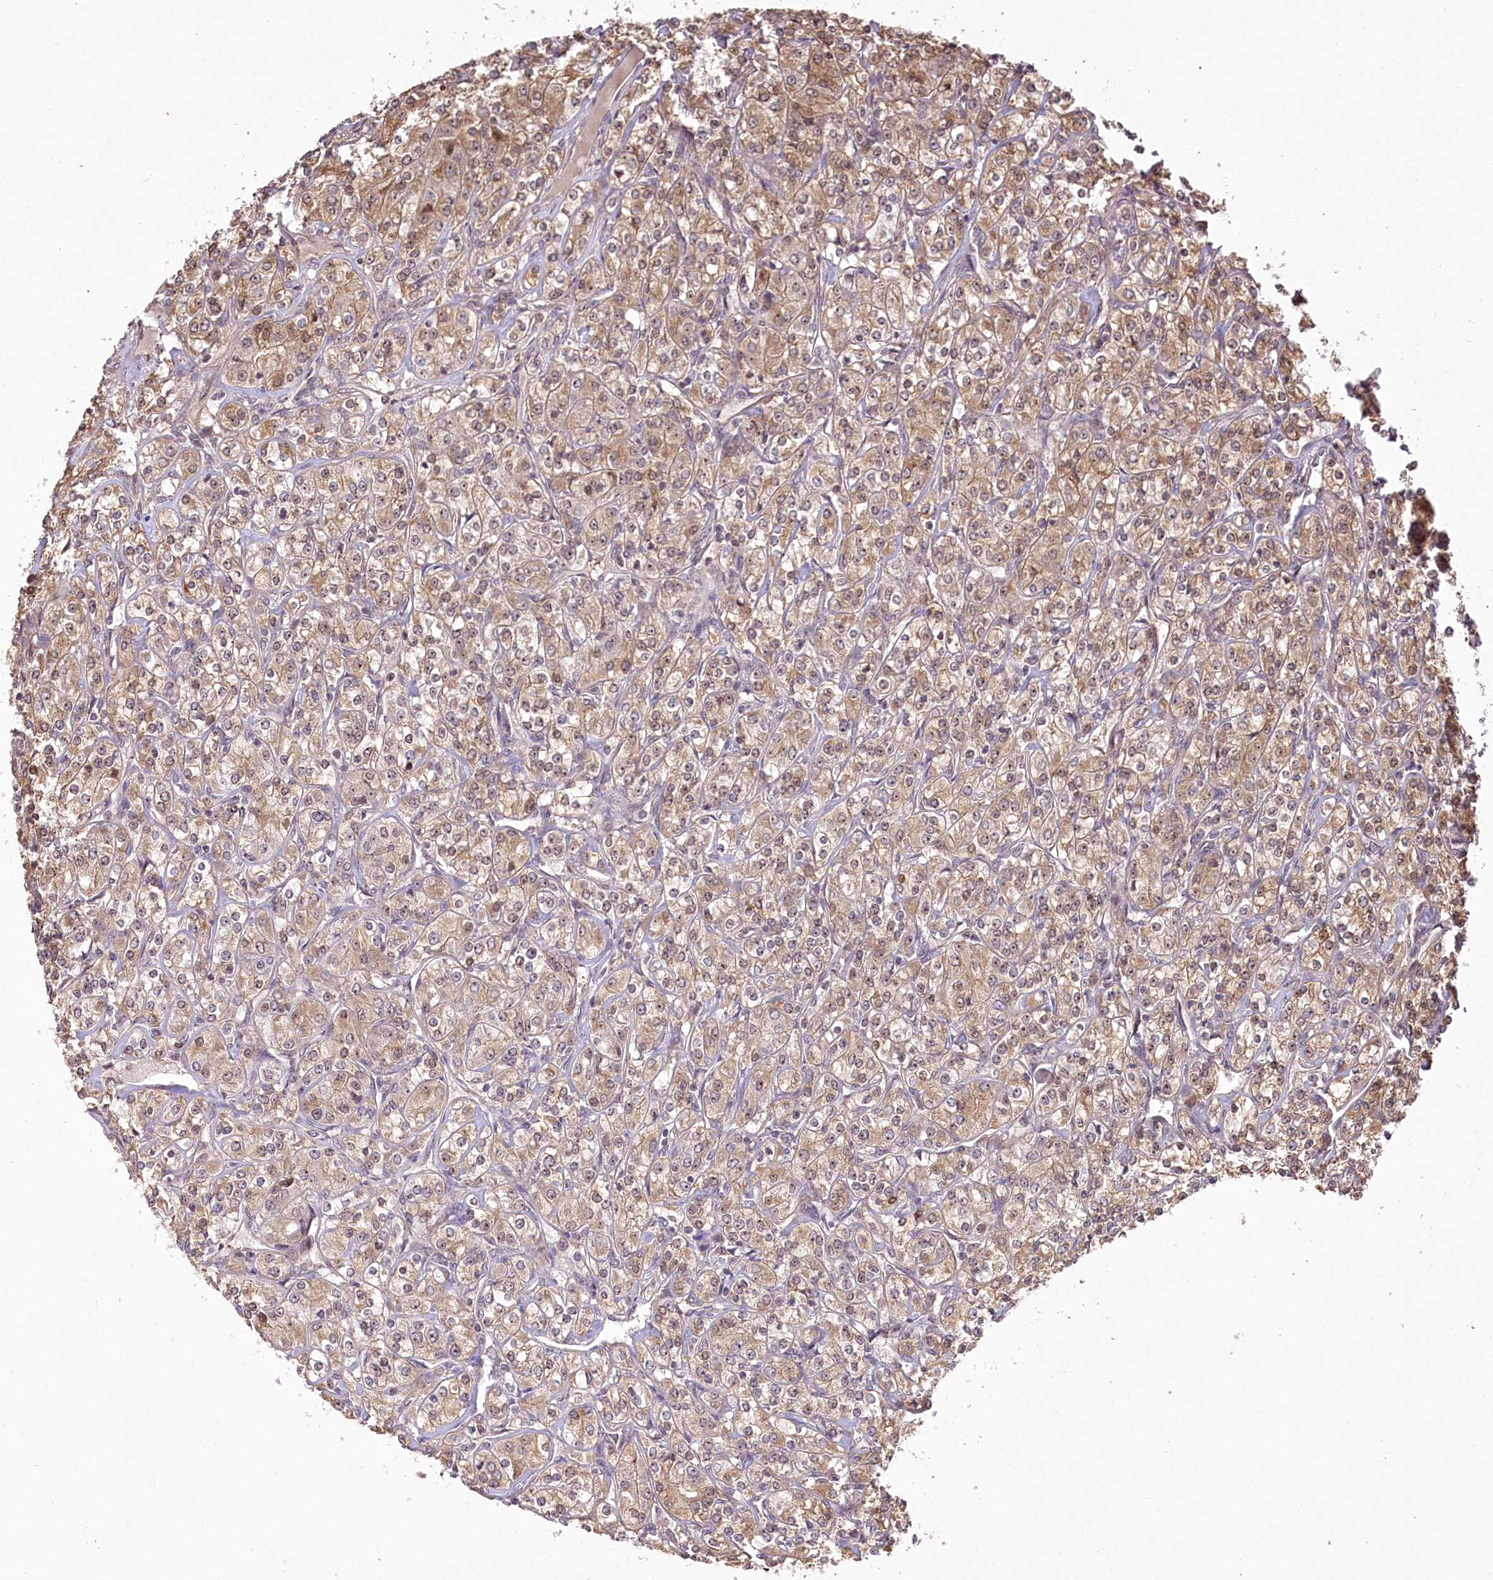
{"staining": {"intensity": "weak", "quantity": ">75%", "location": "cytoplasmic/membranous"}, "tissue": "renal cancer", "cell_type": "Tumor cells", "image_type": "cancer", "snomed": [{"axis": "morphology", "description": "Adenocarcinoma, NOS"}, {"axis": "topography", "description": "Kidney"}], "caption": "Immunohistochemical staining of renal cancer reveals low levels of weak cytoplasmic/membranous protein positivity in about >75% of tumor cells.", "gene": "SERGEF", "patient": {"sex": "male", "age": 77}}